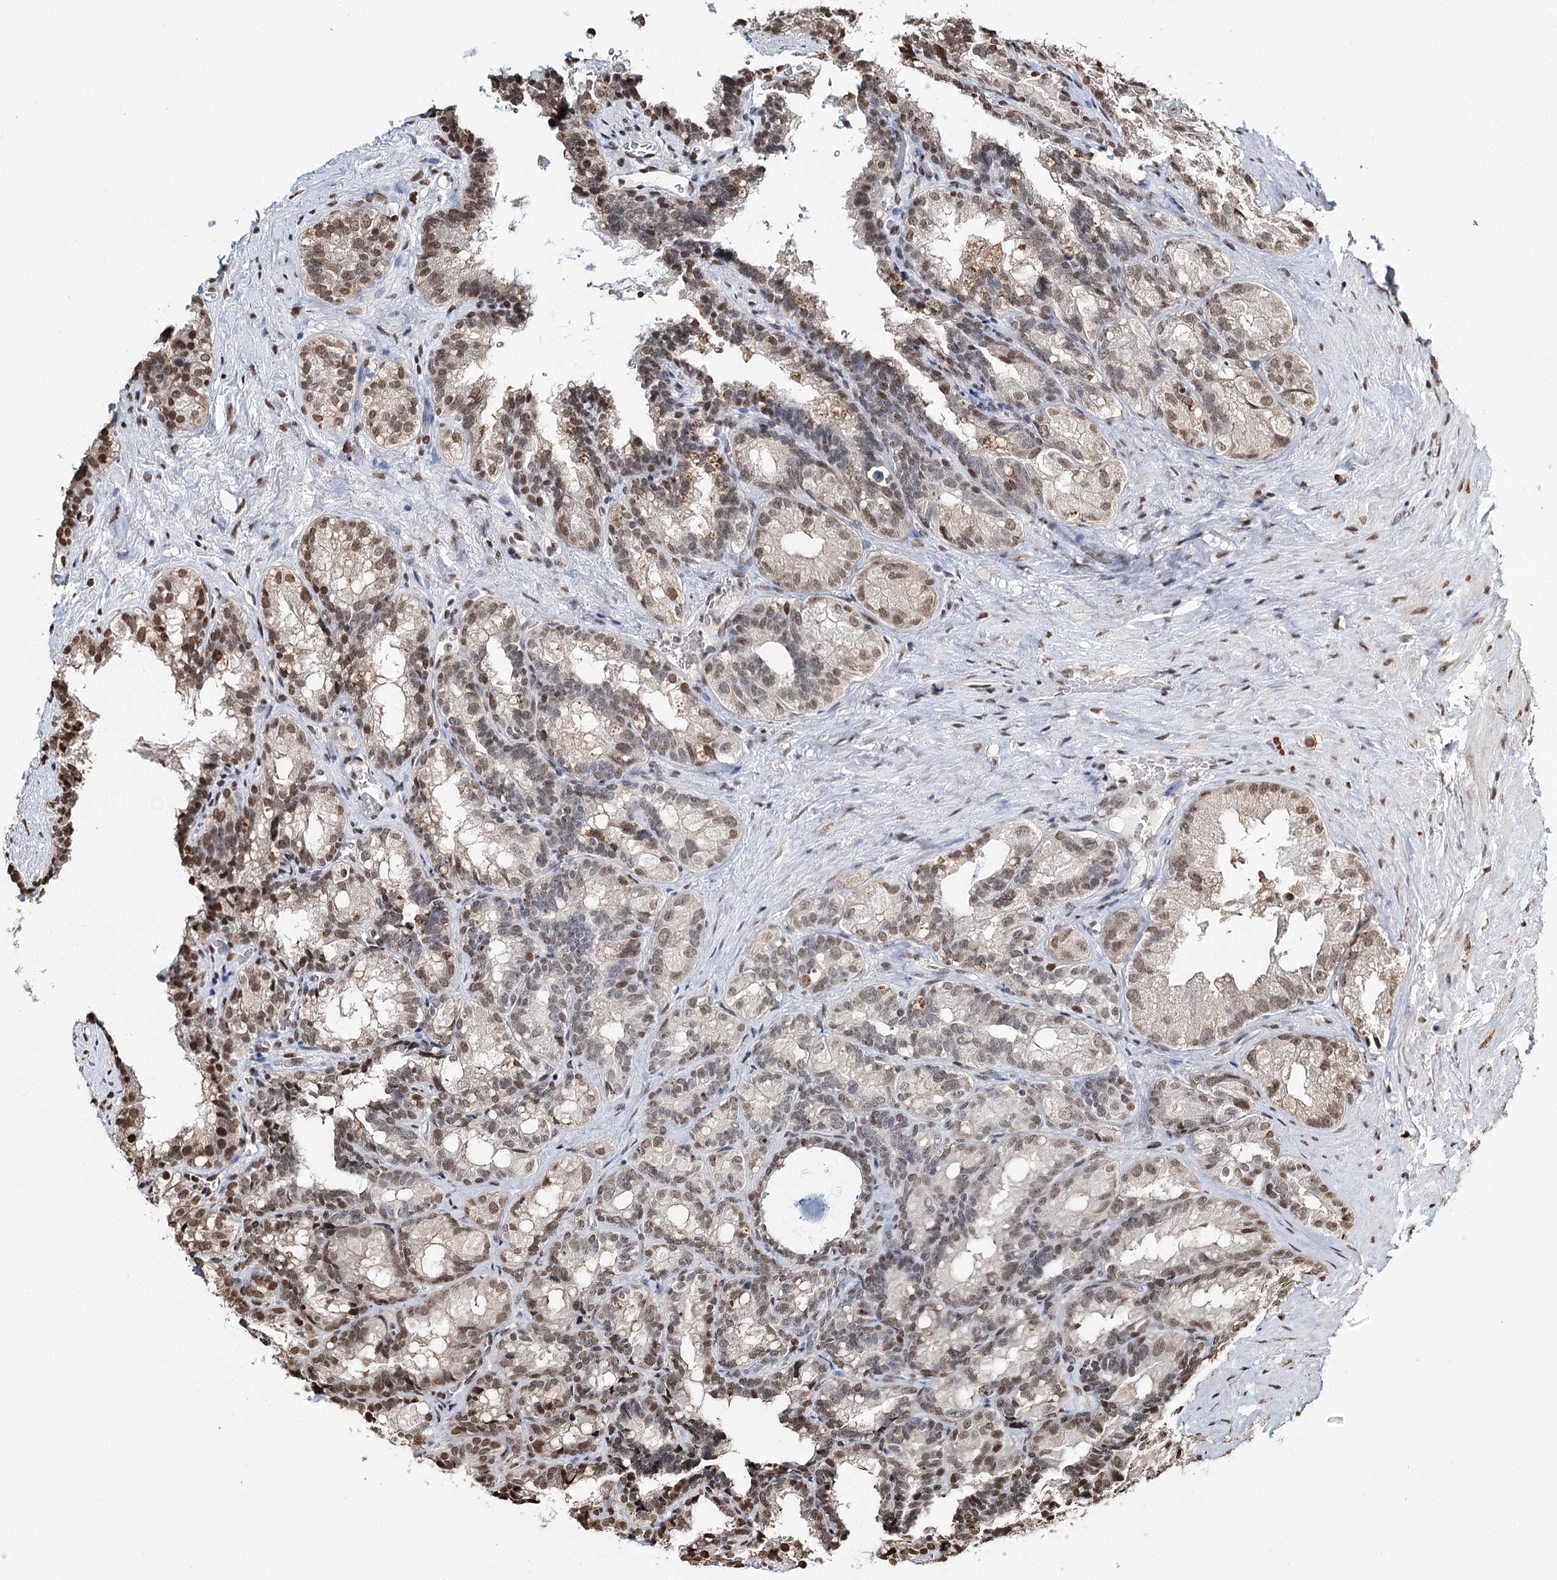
{"staining": {"intensity": "moderate", "quantity": "25%-75%", "location": "nuclear"}, "tissue": "seminal vesicle", "cell_type": "Glandular cells", "image_type": "normal", "snomed": [{"axis": "morphology", "description": "Normal tissue, NOS"}, {"axis": "topography", "description": "Seminal veicle"}], "caption": "A histopathology image of human seminal vesicle stained for a protein demonstrates moderate nuclear brown staining in glandular cells.", "gene": "RPS27A", "patient": {"sex": "male", "age": 60}}